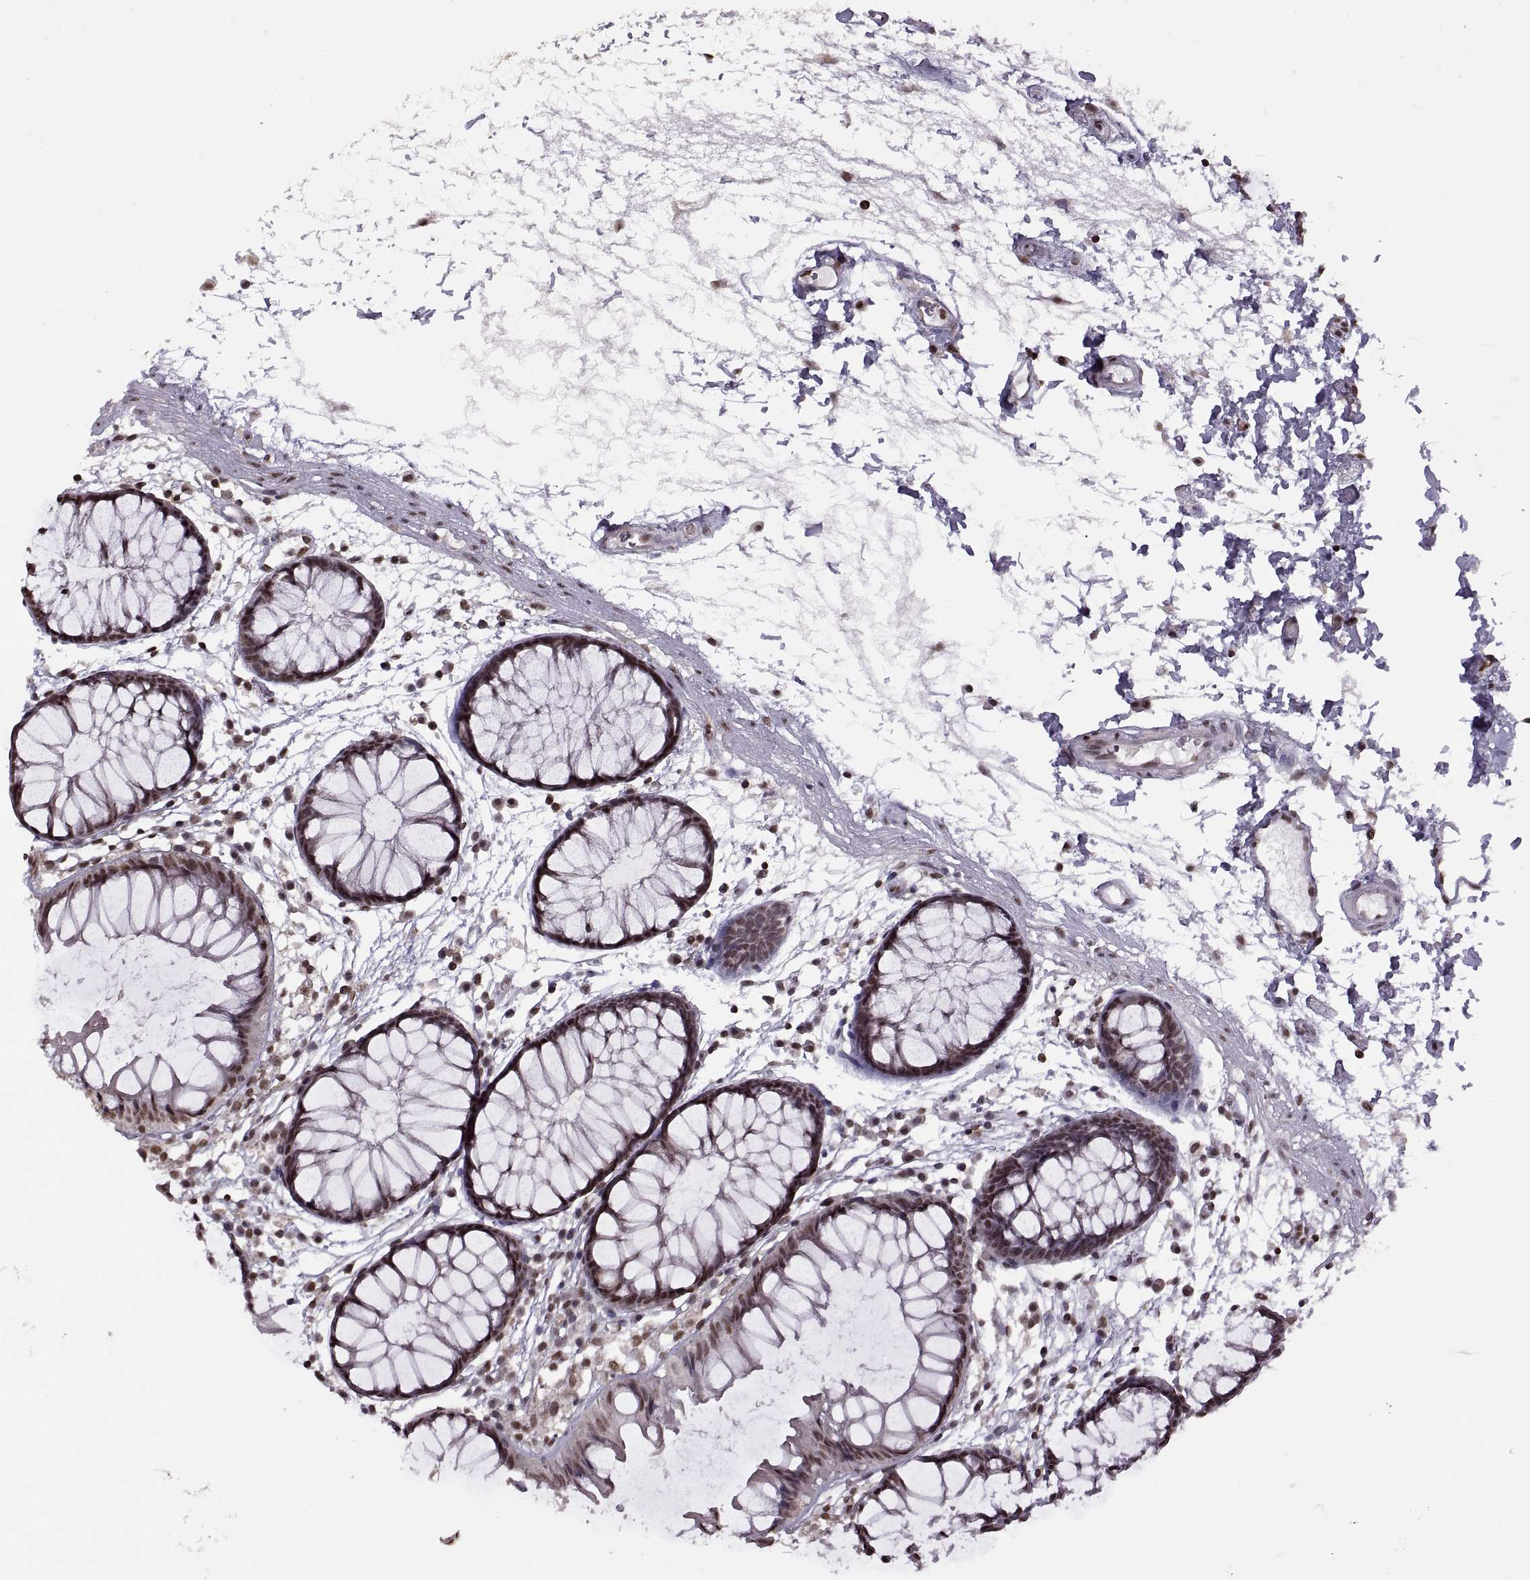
{"staining": {"intensity": "negative", "quantity": "none", "location": "none"}, "tissue": "colon", "cell_type": "Endothelial cells", "image_type": "normal", "snomed": [{"axis": "morphology", "description": "Normal tissue, NOS"}, {"axis": "morphology", "description": "Adenocarcinoma, NOS"}, {"axis": "topography", "description": "Colon"}], "caption": "The immunohistochemistry (IHC) micrograph has no significant positivity in endothelial cells of colon. The staining was performed using DAB to visualize the protein expression in brown, while the nuclei were stained in blue with hematoxylin (Magnification: 20x).", "gene": "INTS3", "patient": {"sex": "male", "age": 65}}